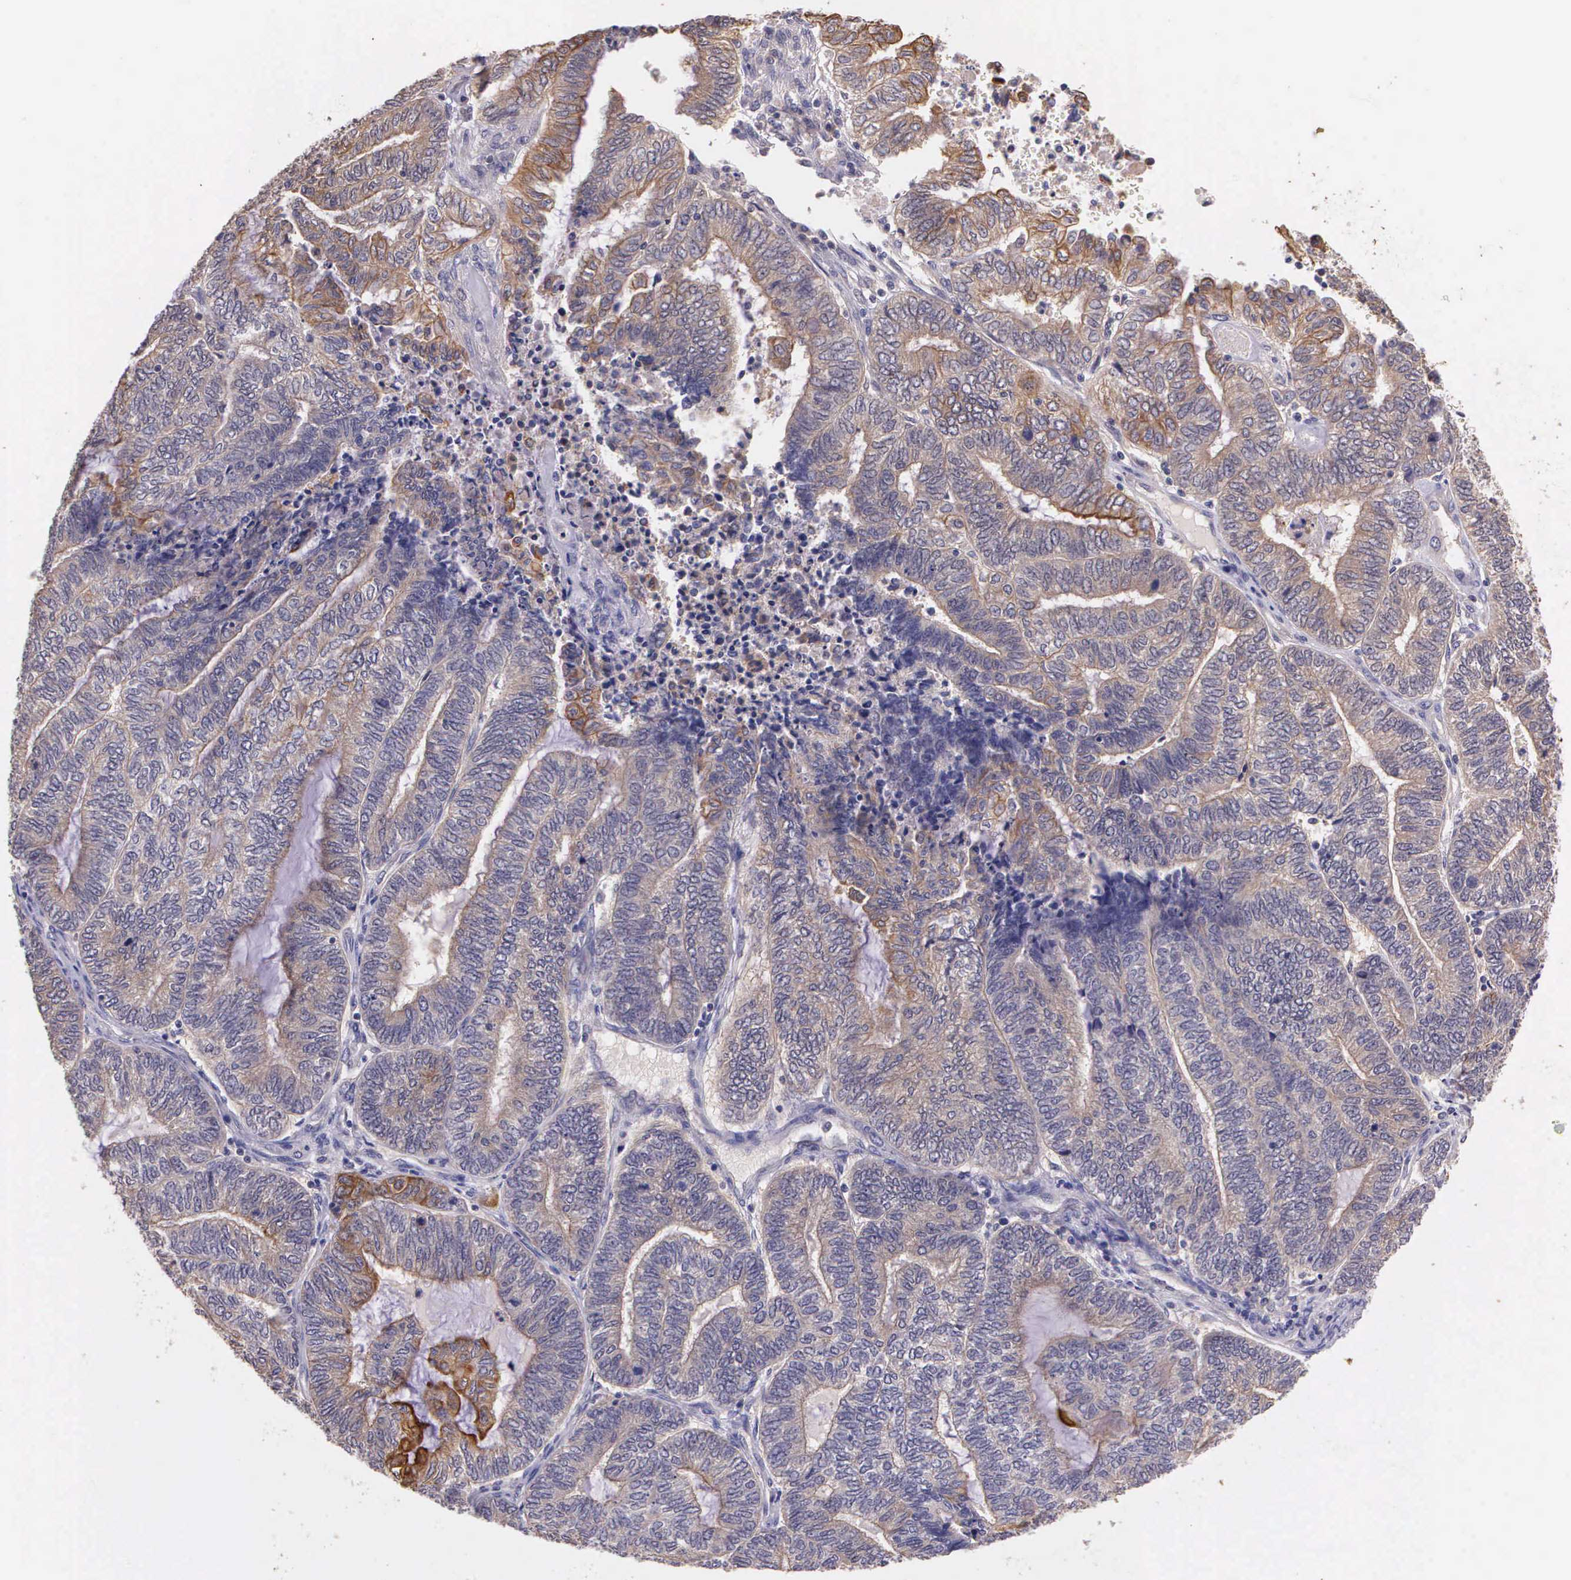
{"staining": {"intensity": "weak", "quantity": "<25%", "location": "cytoplasmic/membranous"}, "tissue": "endometrial cancer", "cell_type": "Tumor cells", "image_type": "cancer", "snomed": [{"axis": "morphology", "description": "Adenocarcinoma, NOS"}, {"axis": "topography", "description": "Uterus"}, {"axis": "topography", "description": "Endometrium"}], "caption": "Protein analysis of endometrial adenocarcinoma reveals no significant expression in tumor cells.", "gene": "IGBP1", "patient": {"sex": "female", "age": 70}}